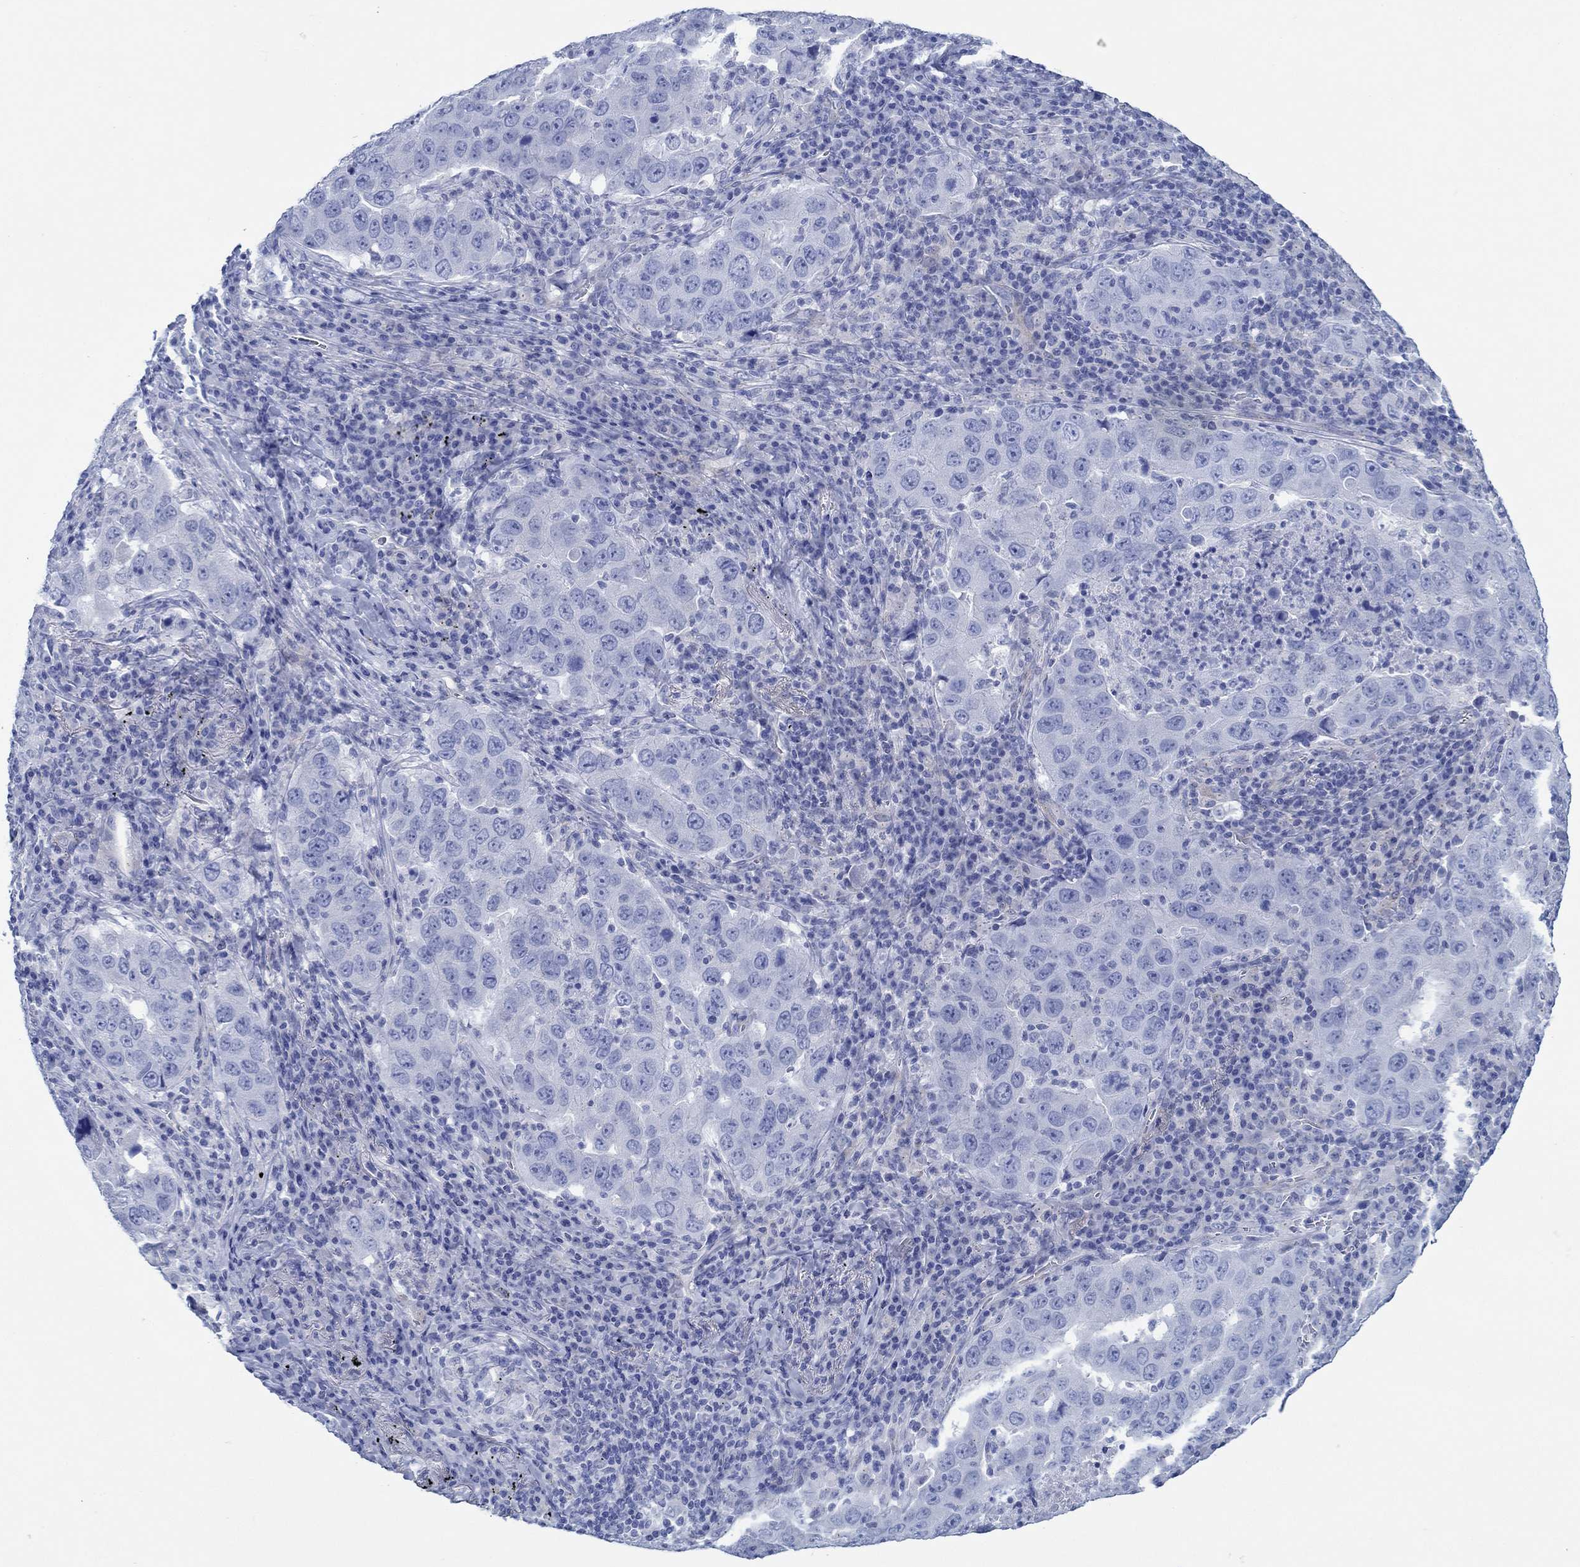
{"staining": {"intensity": "negative", "quantity": "none", "location": "none"}, "tissue": "lung cancer", "cell_type": "Tumor cells", "image_type": "cancer", "snomed": [{"axis": "morphology", "description": "Adenocarcinoma, NOS"}, {"axis": "topography", "description": "Lung"}], "caption": "An immunohistochemistry (IHC) photomicrograph of lung cancer (adenocarcinoma) is shown. There is no staining in tumor cells of lung cancer (adenocarcinoma).", "gene": "IGFBP6", "patient": {"sex": "male", "age": 73}}